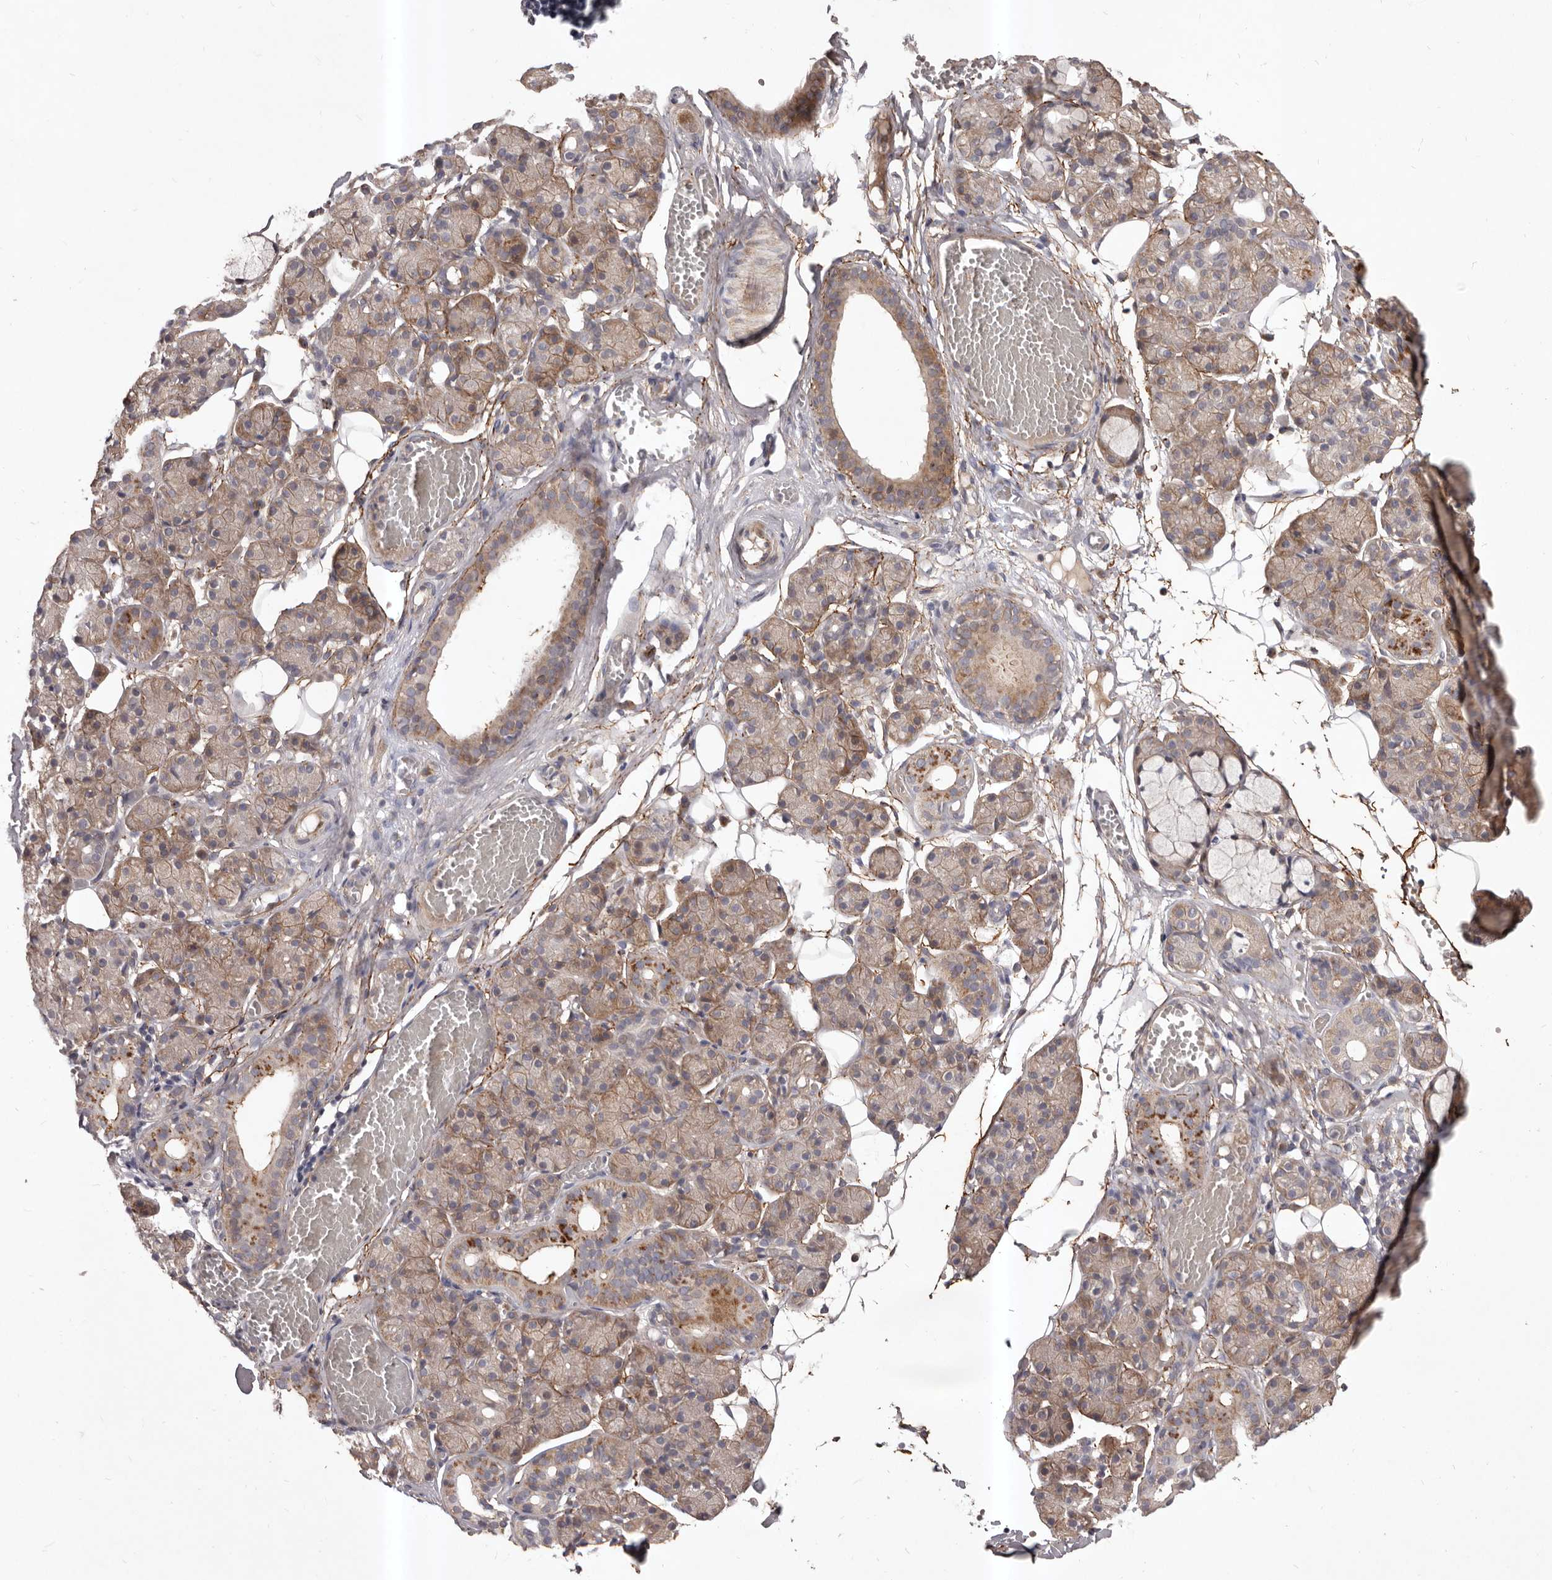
{"staining": {"intensity": "moderate", "quantity": "25%-75%", "location": "cytoplasmic/membranous"}, "tissue": "salivary gland", "cell_type": "Glandular cells", "image_type": "normal", "snomed": [{"axis": "morphology", "description": "Normal tissue, NOS"}, {"axis": "topography", "description": "Salivary gland"}], "caption": "IHC micrograph of unremarkable salivary gland stained for a protein (brown), which exhibits medium levels of moderate cytoplasmic/membranous expression in about 25%-75% of glandular cells.", "gene": "HBS1L", "patient": {"sex": "male", "age": 63}}